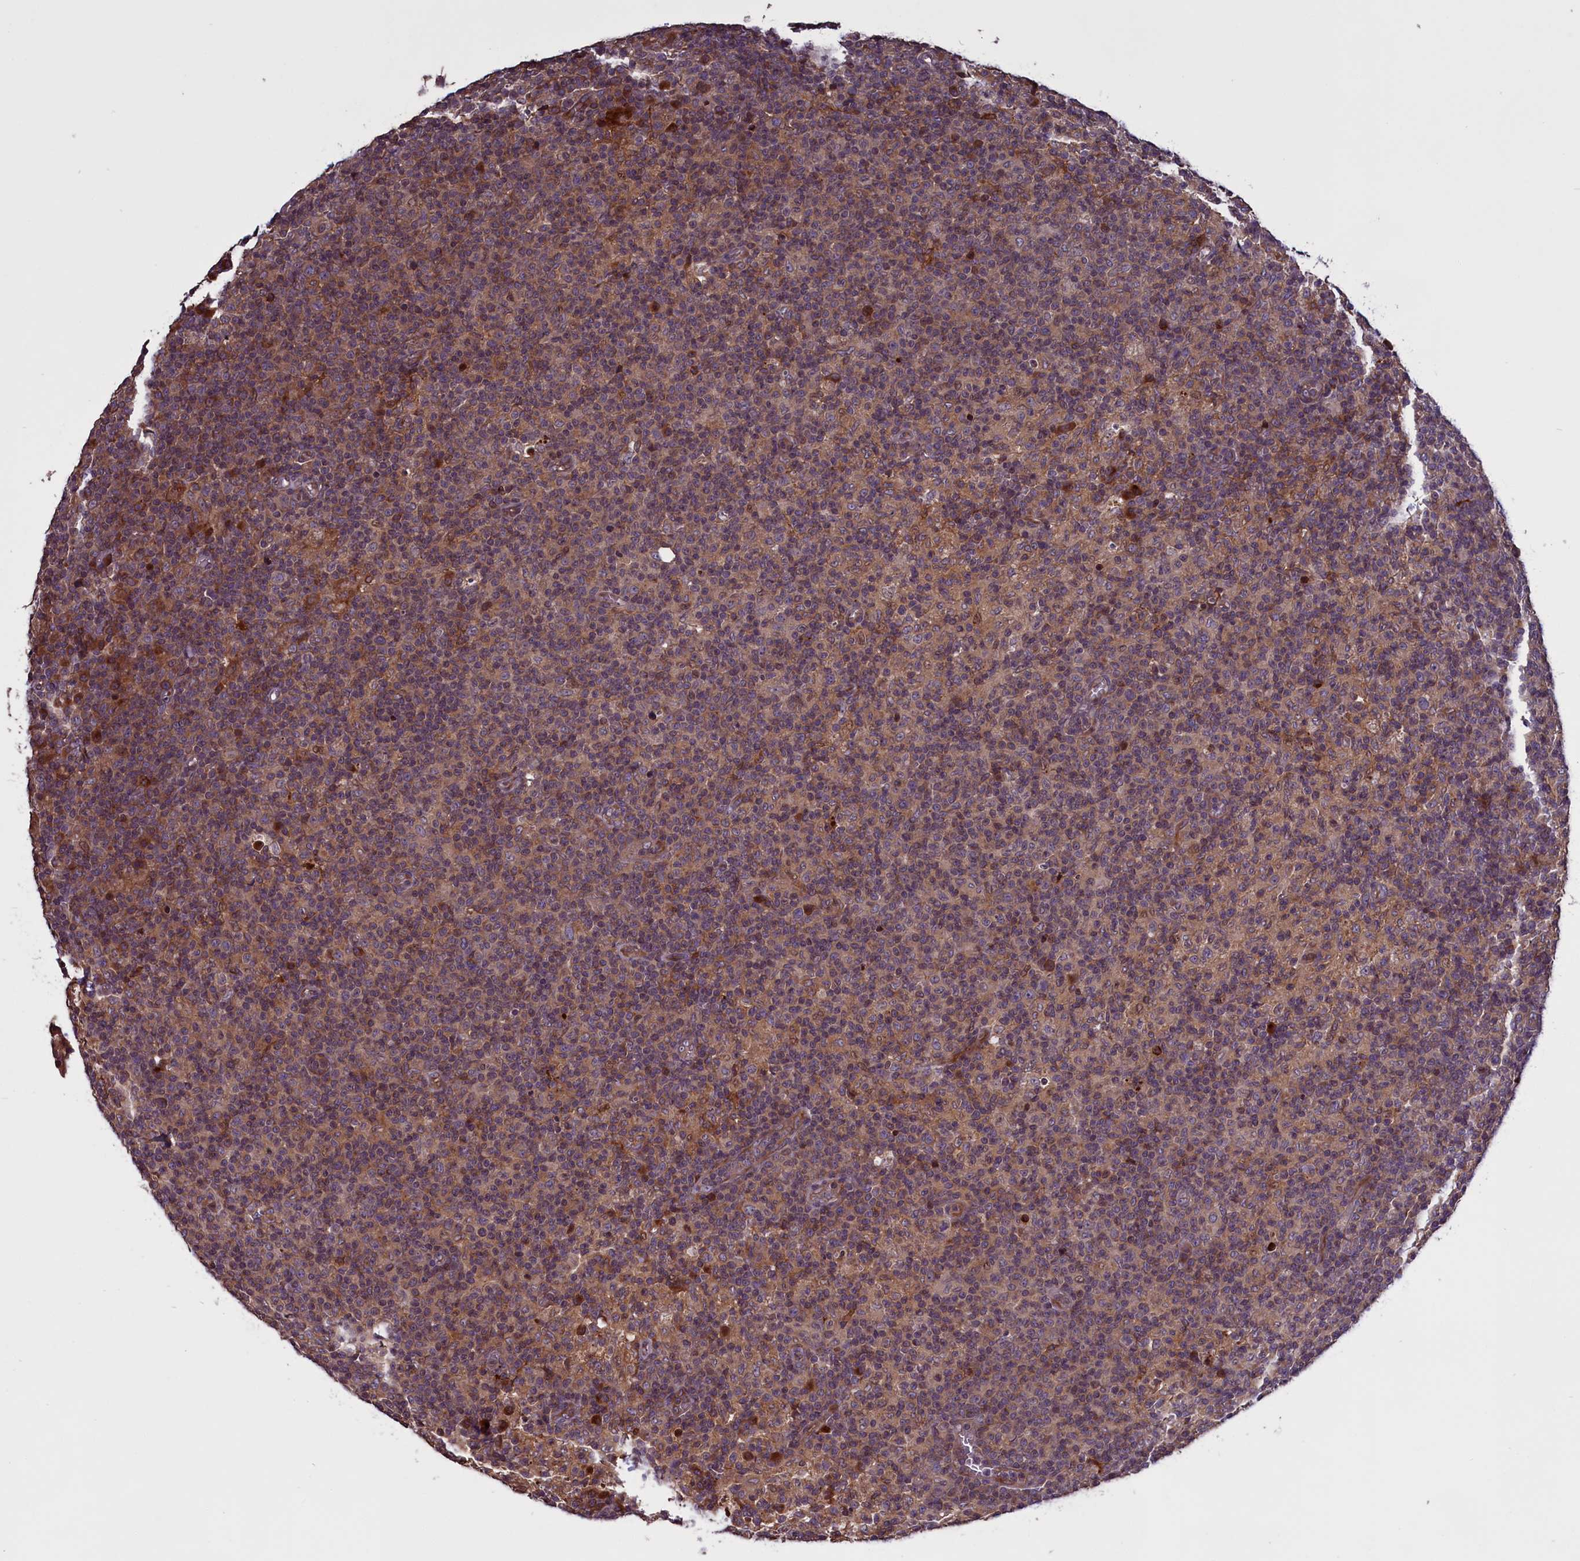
{"staining": {"intensity": "weak", "quantity": ">75%", "location": "cytoplasmic/membranous"}, "tissue": "lymph node", "cell_type": "Germinal center cells", "image_type": "normal", "snomed": [{"axis": "morphology", "description": "Normal tissue, NOS"}, {"axis": "morphology", "description": "Inflammation, NOS"}, {"axis": "topography", "description": "Lymph node"}], "caption": "Lymph node stained with a brown dye exhibits weak cytoplasmic/membranous positive positivity in approximately >75% of germinal center cells.", "gene": "DENND1B", "patient": {"sex": "male", "age": 55}}